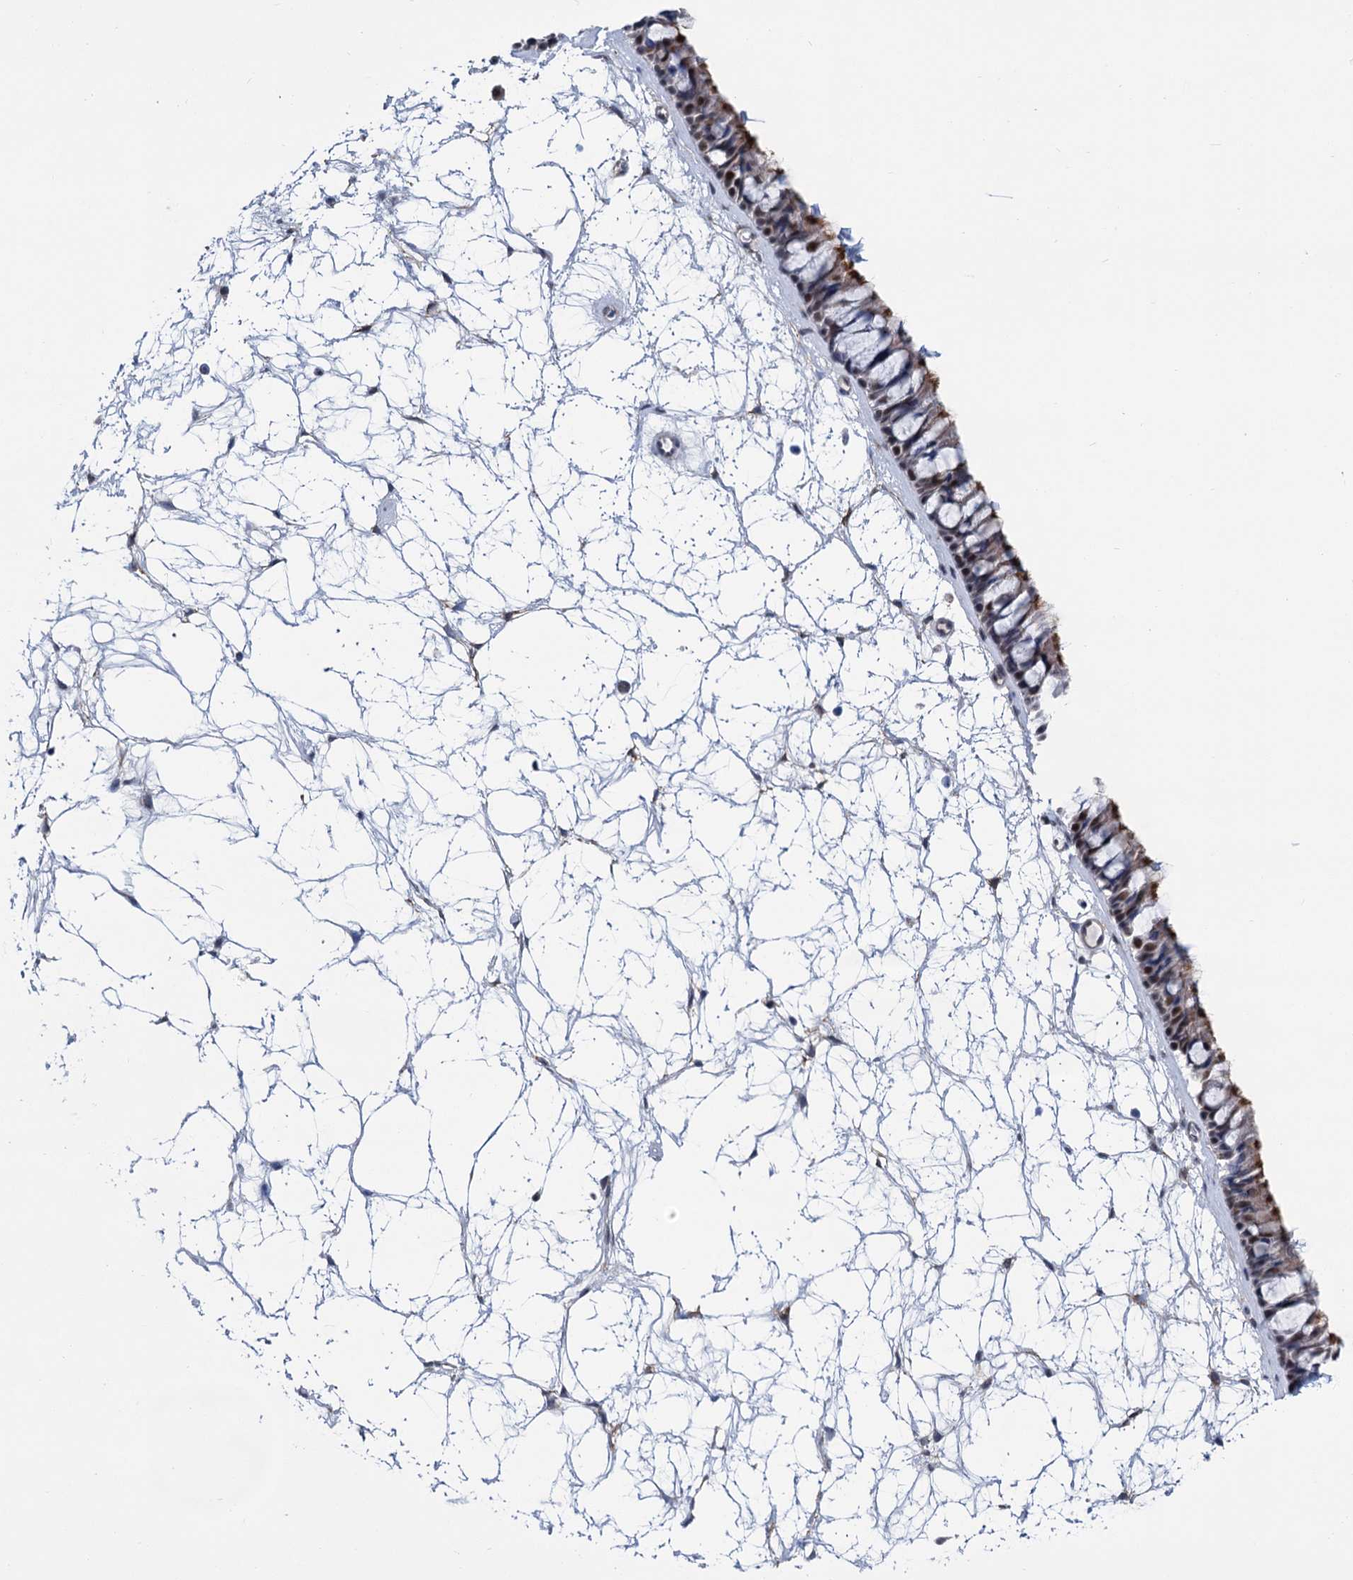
{"staining": {"intensity": "strong", "quantity": "<25%", "location": "cytoplasmic/membranous,nuclear"}, "tissue": "nasopharynx", "cell_type": "Respiratory epithelial cells", "image_type": "normal", "snomed": [{"axis": "morphology", "description": "Normal tissue, NOS"}, {"axis": "topography", "description": "Nasopharynx"}], "caption": "This is an image of IHC staining of benign nasopharynx, which shows strong expression in the cytoplasmic/membranous,nuclear of respiratory epithelial cells.", "gene": "MORN3", "patient": {"sex": "male", "age": 64}}